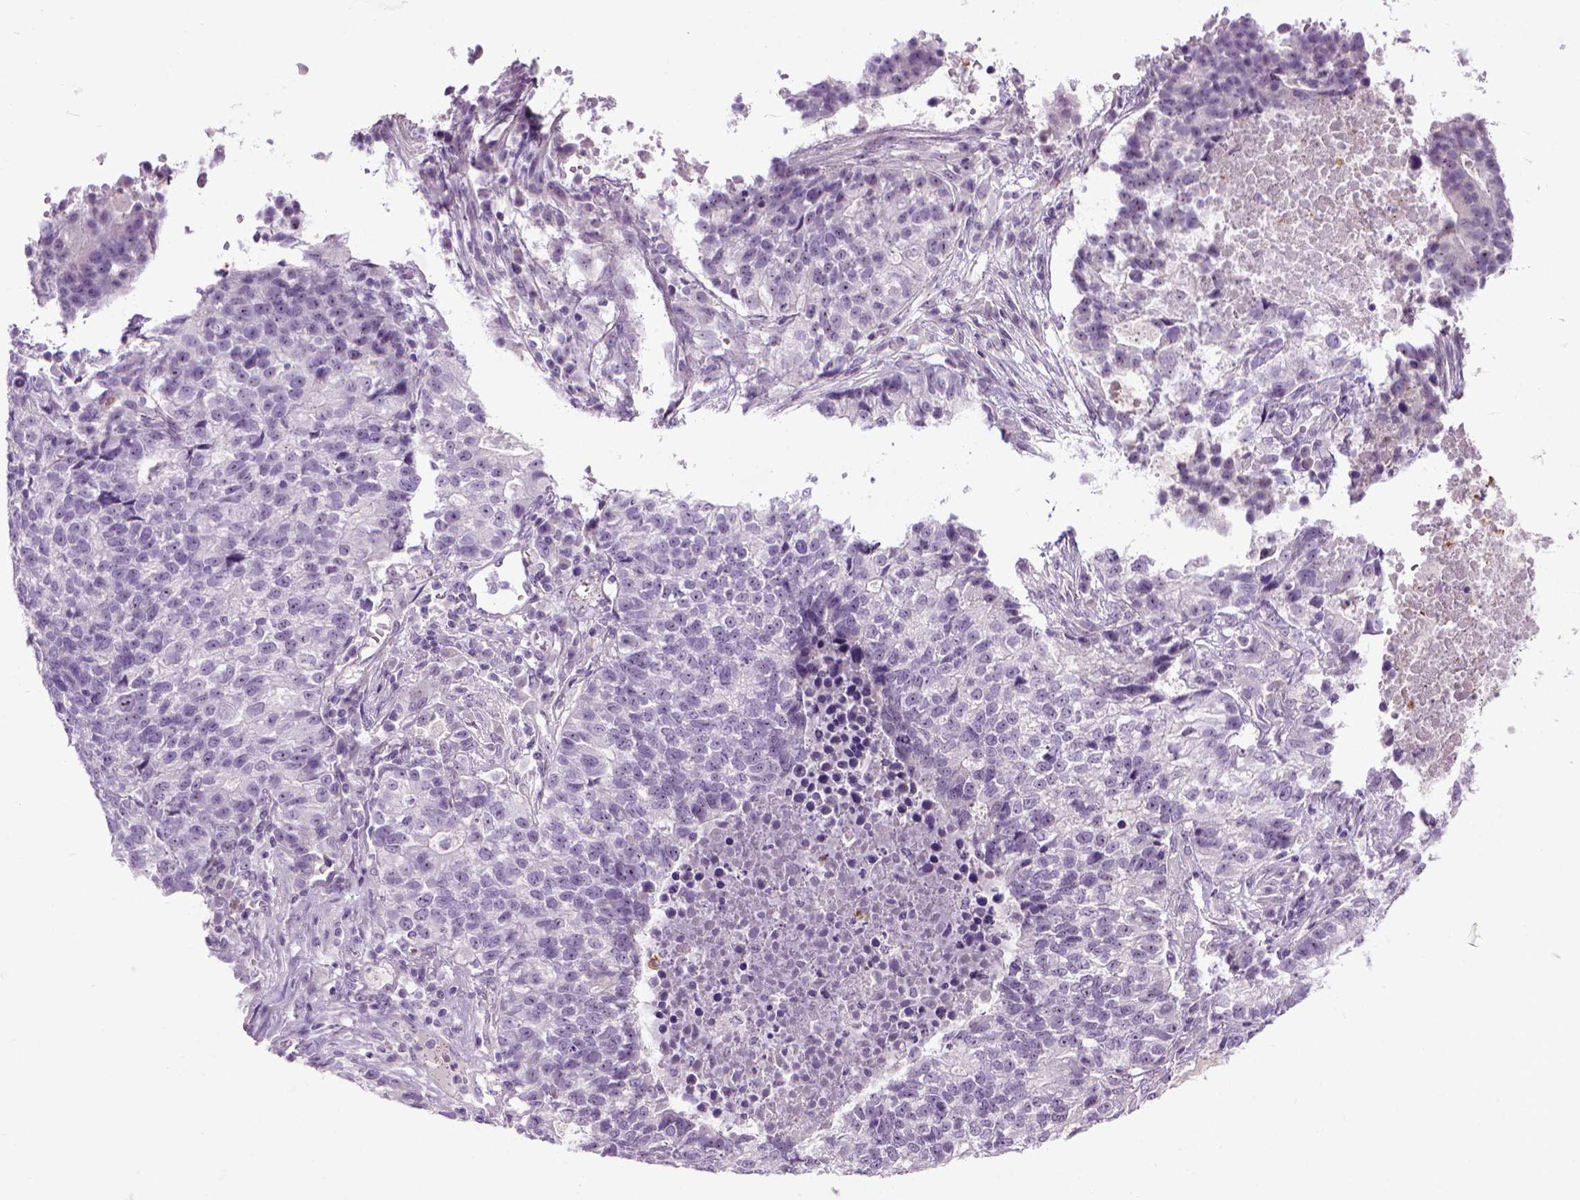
{"staining": {"intensity": "negative", "quantity": "none", "location": "none"}, "tissue": "lung cancer", "cell_type": "Tumor cells", "image_type": "cancer", "snomed": [{"axis": "morphology", "description": "Adenocarcinoma, NOS"}, {"axis": "topography", "description": "Lung"}], "caption": "Human lung cancer stained for a protein using immunohistochemistry displays no expression in tumor cells.", "gene": "MAPT", "patient": {"sex": "male", "age": 57}}